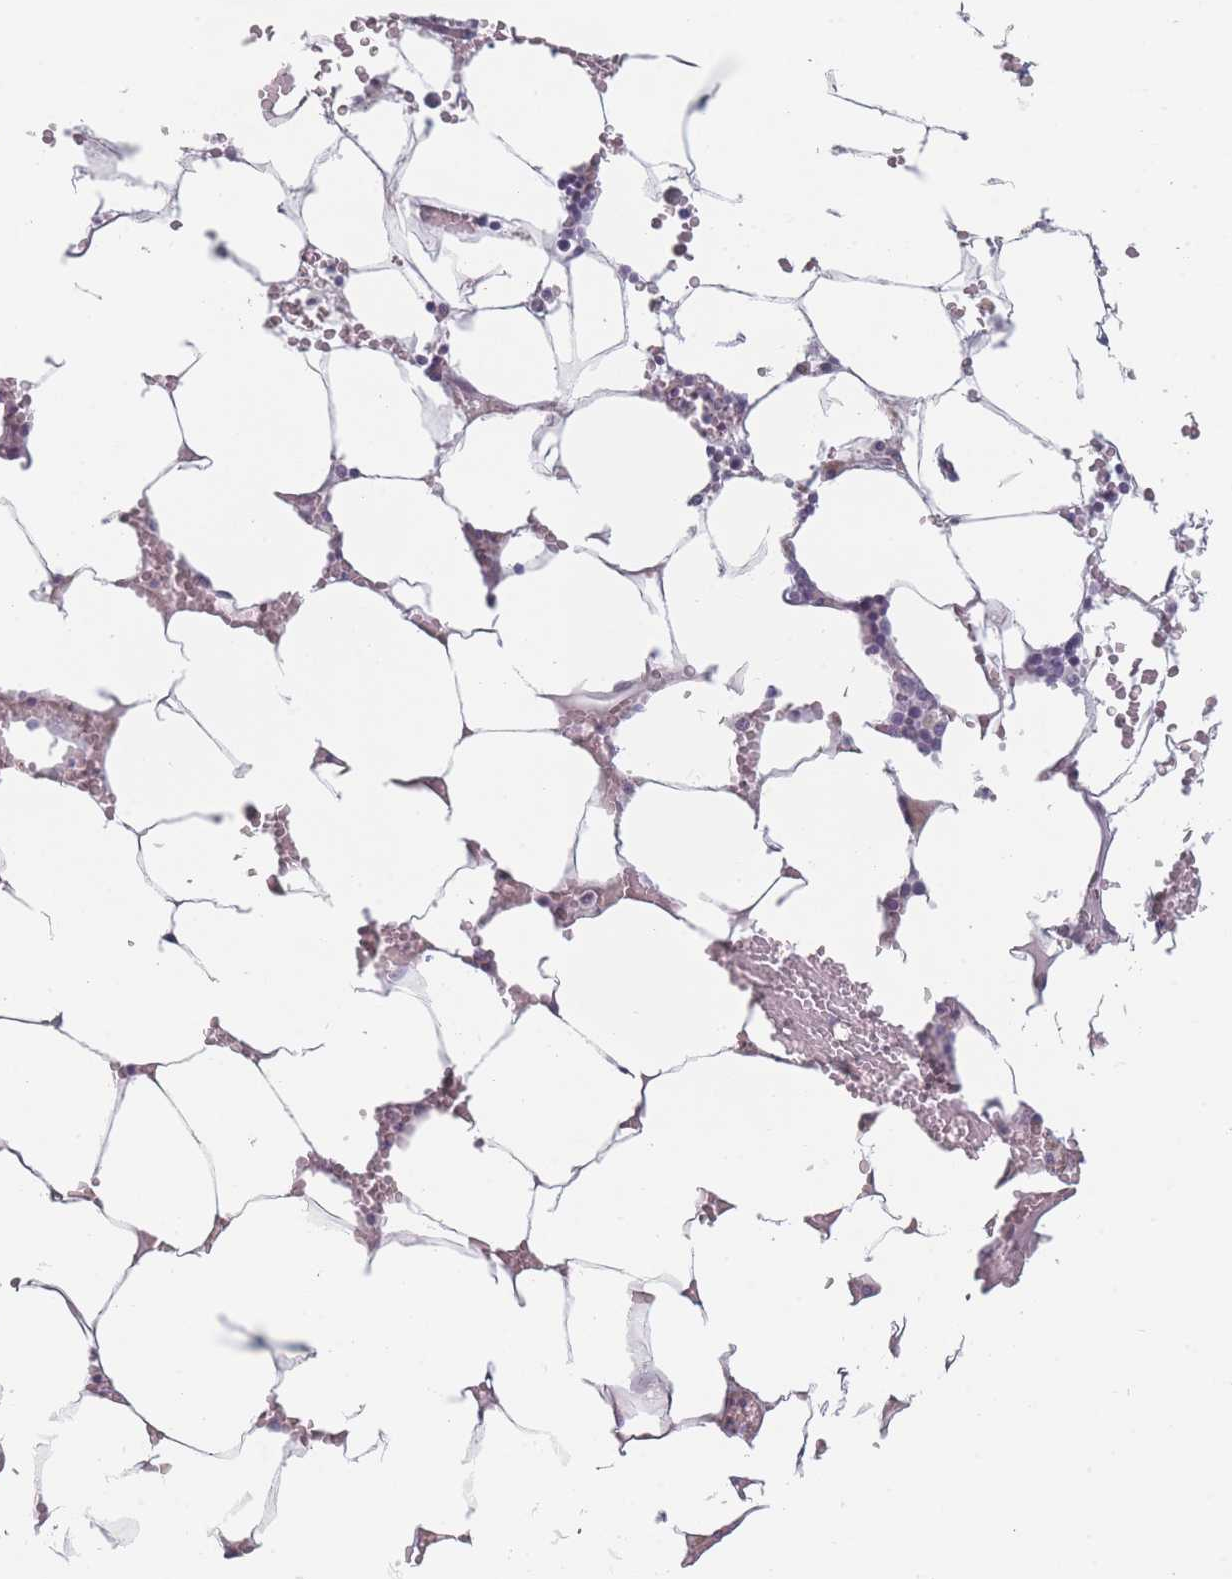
{"staining": {"intensity": "negative", "quantity": "none", "location": "none"}, "tissue": "bone marrow", "cell_type": "Hematopoietic cells", "image_type": "normal", "snomed": [{"axis": "morphology", "description": "Normal tissue, NOS"}, {"axis": "topography", "description": "Bone marrow"}], "caption": "The micrograph displays no staining of hematopoietic cells in benign bone marrow. Brightfield microscopy of IHC stained with DAB (brown) and hematoxylin (blue), captured at high magnification.", "gene": "RASL10B", "patient": {"sex": "male", "age": 70}}